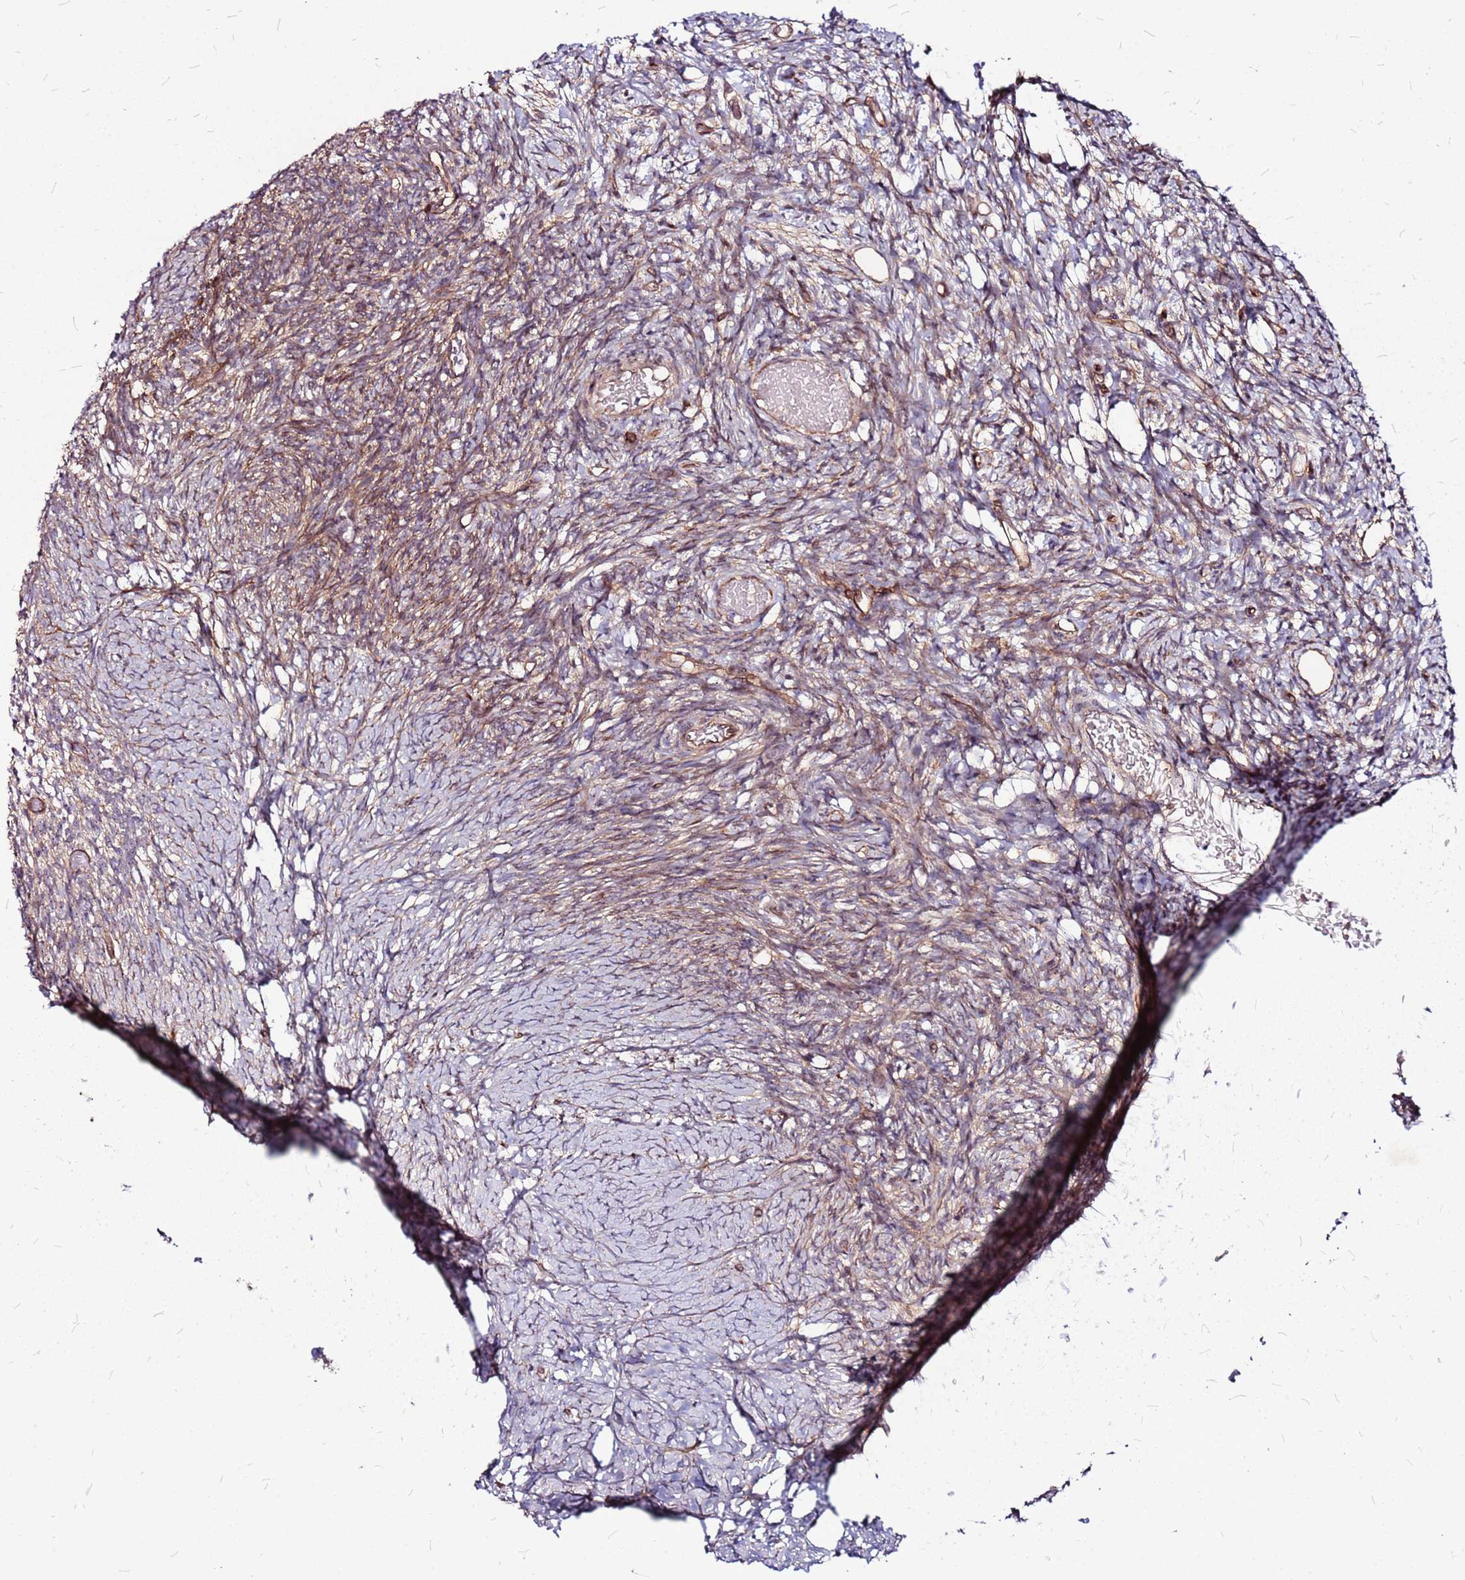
{"staining": {"intensity": "moderate", "quantity": ">75%", "location": "cytoplasmic/membranous,nuclear"}, "tissue": "ovary", "cell_type": "Ovarian stroma cells", "image_type": "normal", "snomed": [{"axis": "morphology", "description": "Normal tissue, NOS"}, {"axis": "topography", "description": "Ovary"}], "caption": "Immunohistochemistry of unremarkable ovary displays medium levels of moderate cytoplasmic/membranous,nuclear staining in about >75% of ovarian stroma cells. (DAB (3,3'-diaminobenzidine) IHC with brightfield microscopy, high magnification).", "gene": "TOPAZ1", "patient": {"sex": "female", "age": 39}}